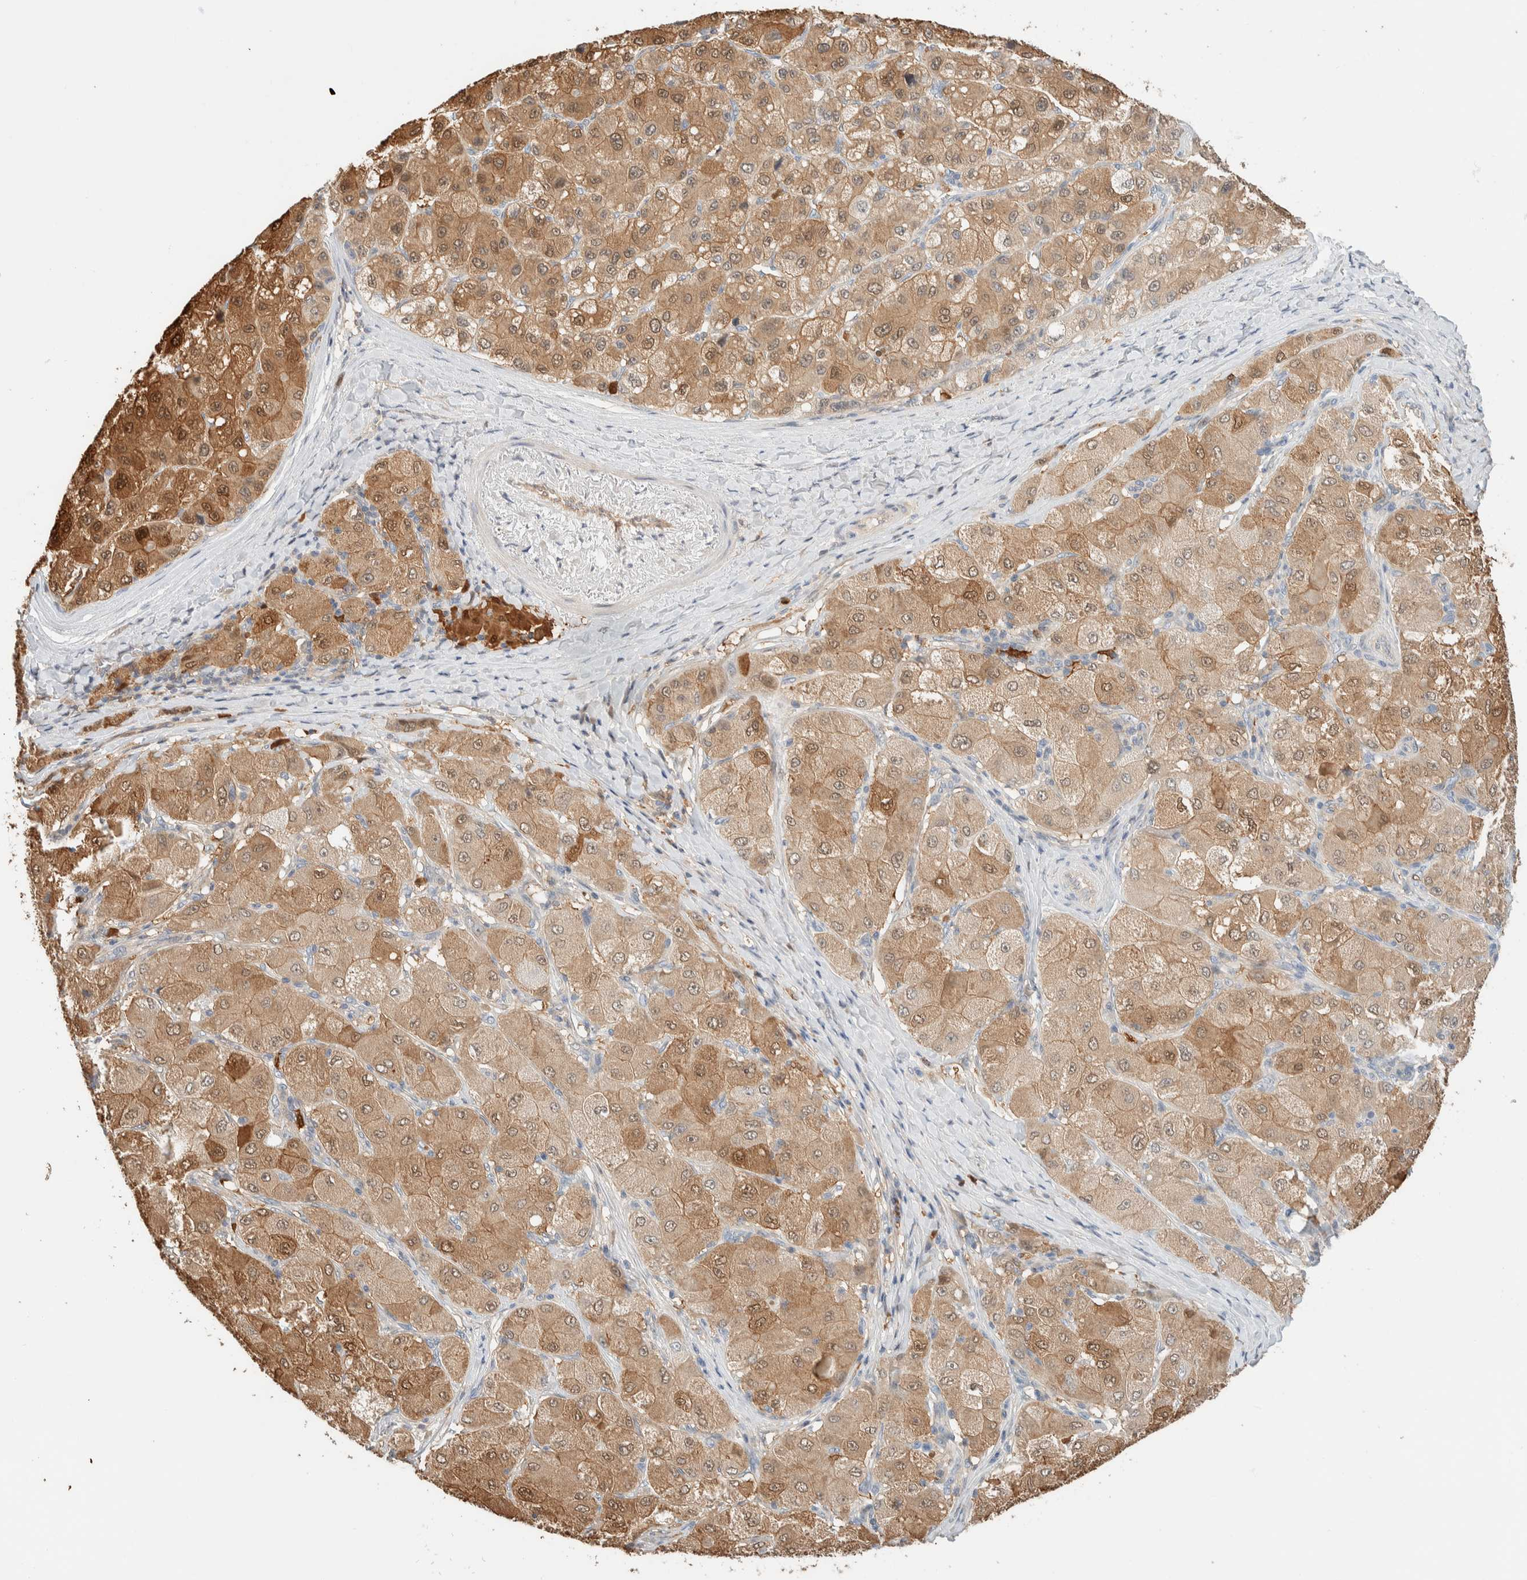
{"staining": {"intensity": "moderate", "quantity": "25%-75%", "location": "cytoplasmic/membranous,nuclear"}, "tissue": "liver cancer", "cell_type": "Tumor cells", "image_type": "cancer", "snomed": [{"axis": "morphology", "description": "Carcinoma, Hepatocellular, NOS"}, {"axis": "topography", "description": "Liver"}], "caption": "This is an image of immunohistochemistry (IHC) staining of liver cancer, which shows moderate expression in the cytoplasmic/membranous and nuclear of tumor cells.", "gene": "SETD4", "patient": {"sex": "male", "age": 80}}